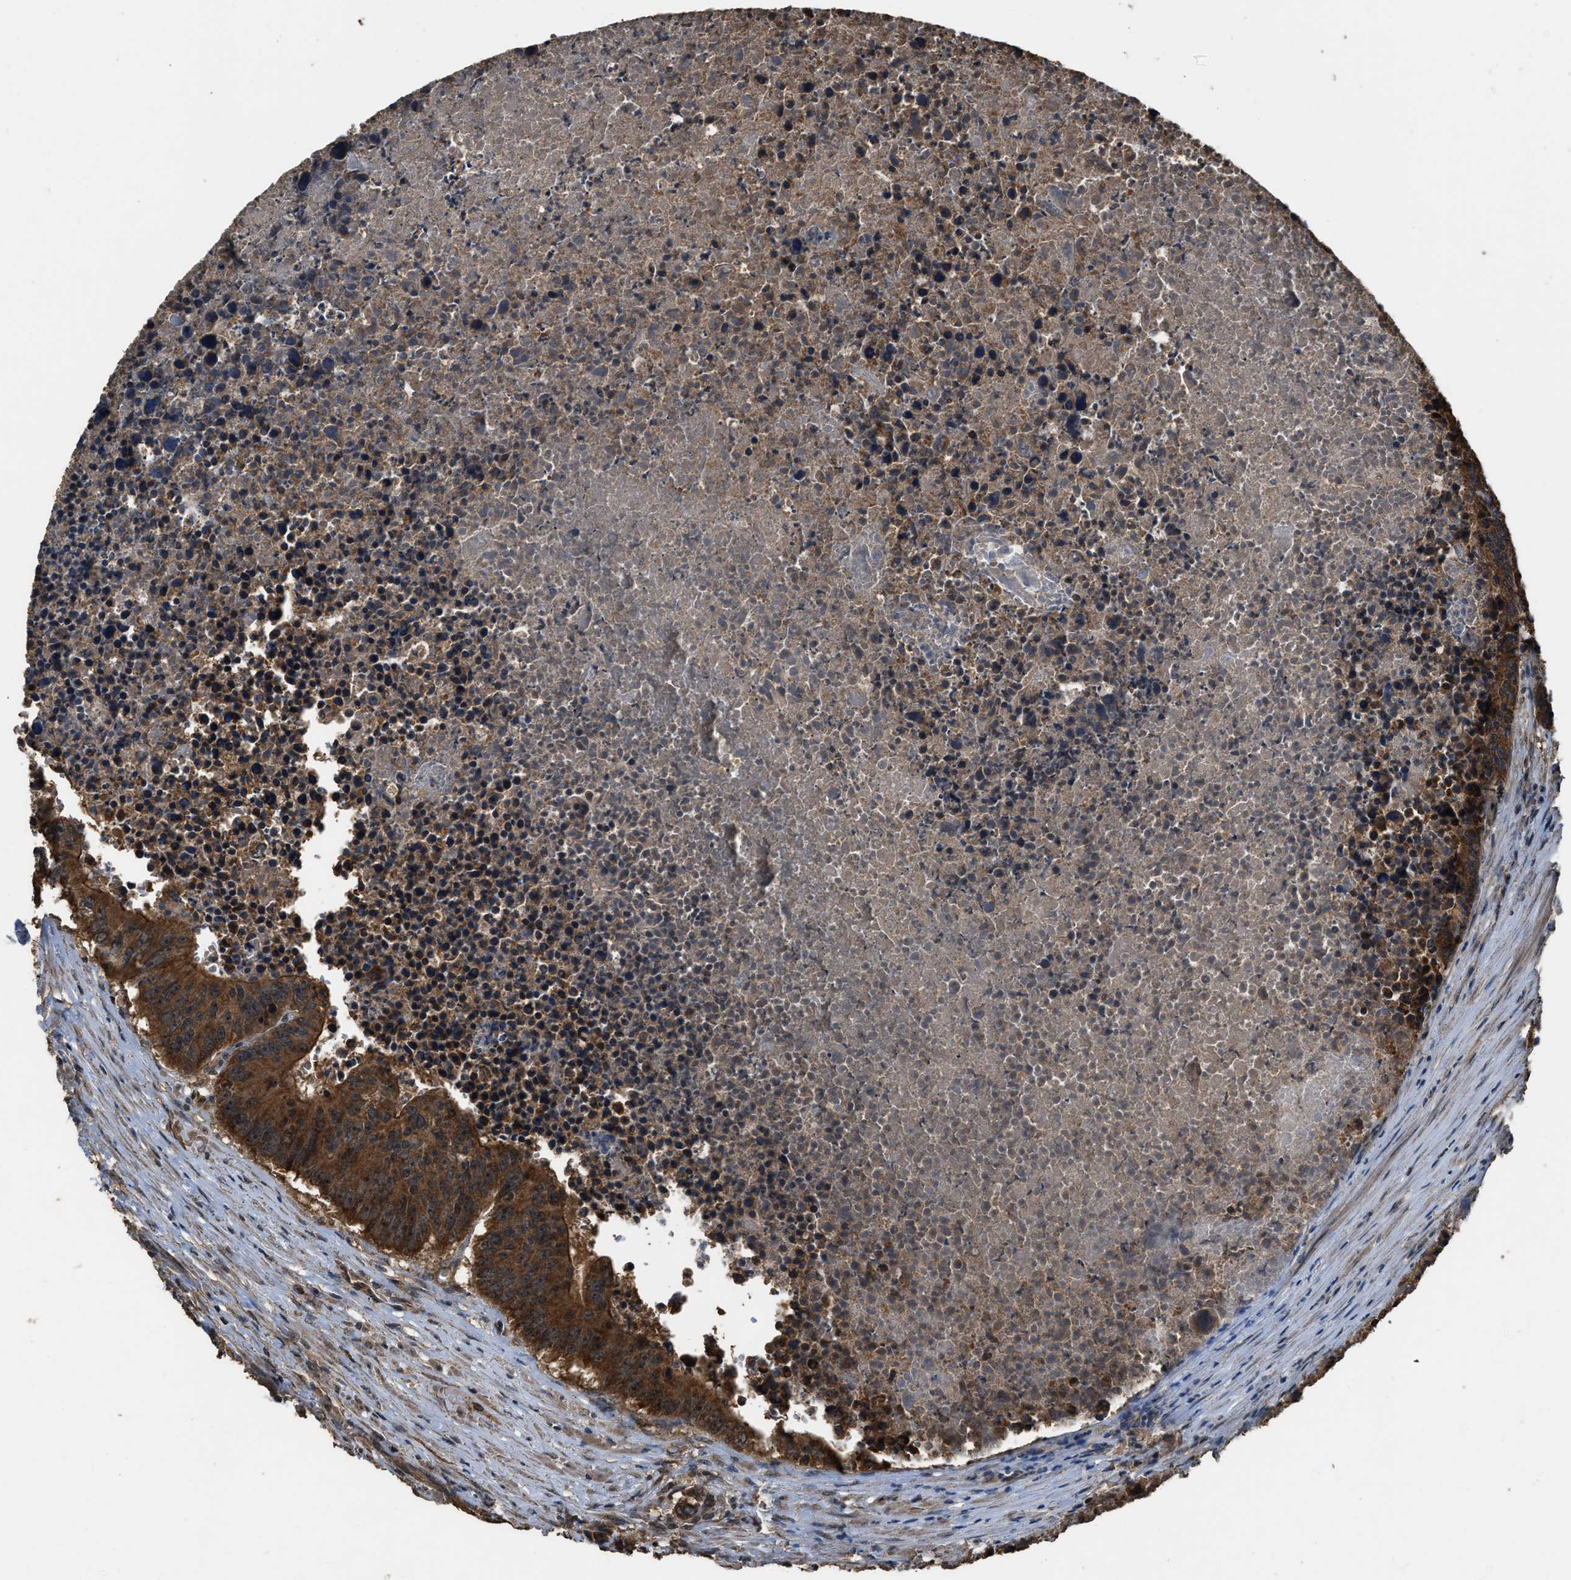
{"staining": {"intensity": "strong", "quantity": ">75%", "location": "cytoplasmic/membranous"}, "tissue": "colorectal cancer", "cell_type": "Tumor cells", "image_type": "cancer", "snomed": [{"axis": "morphology", "description": "Adenocarcinoma, NOS"}, {"axis": "topography", "description": "Colon"}], "caption": "Immunohistochemical staining of colorectal cancer (adenocarcinoma) reveals high levels of strong cytoplasmic/membranous staining in about >75% of tumor cells.", "gene": "DENND6B", "patient": {"sex": "male", "age": 87}}